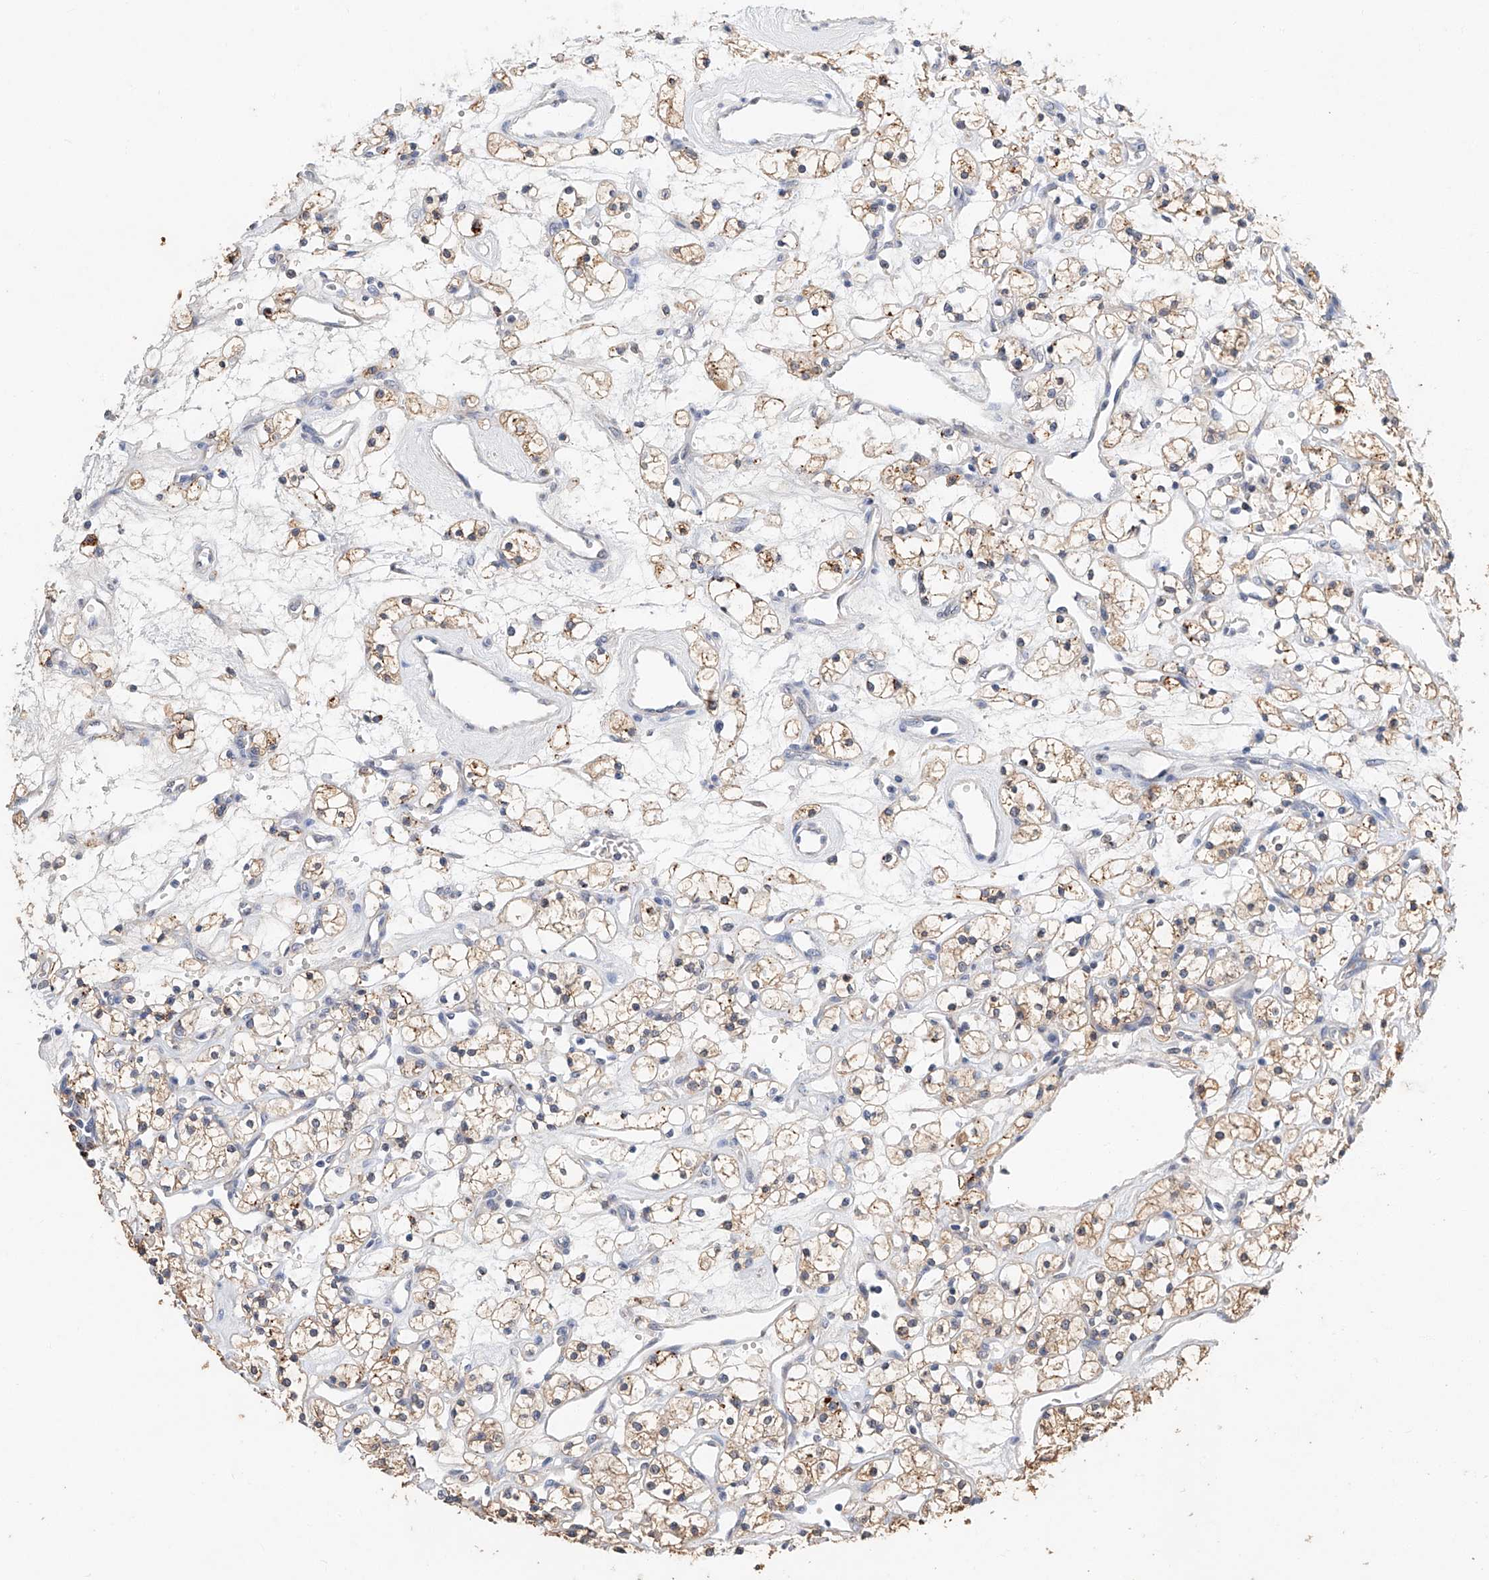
{"staining": {"intensity": "weak", "quantity": ">75%", "location": "cytoplasmic/membranous"}, "tissue": "renal cancer", "cell_type": "Tumor cells", "image_type": "cancer", "snomed": [{"axis": "morphology", "description": "Adenocarcinoma, NOS"}, {"axis": "topography", "description": "Kidney"}], "caption": "Approximately >75% of tumor cells in renal cancer demonstrate weak cytoplasmic/membranous protein expression as visualized by brown immunohistochemical staining.", "gene": "CTDP1", "patient": {"sex": "female", "age": 60}}